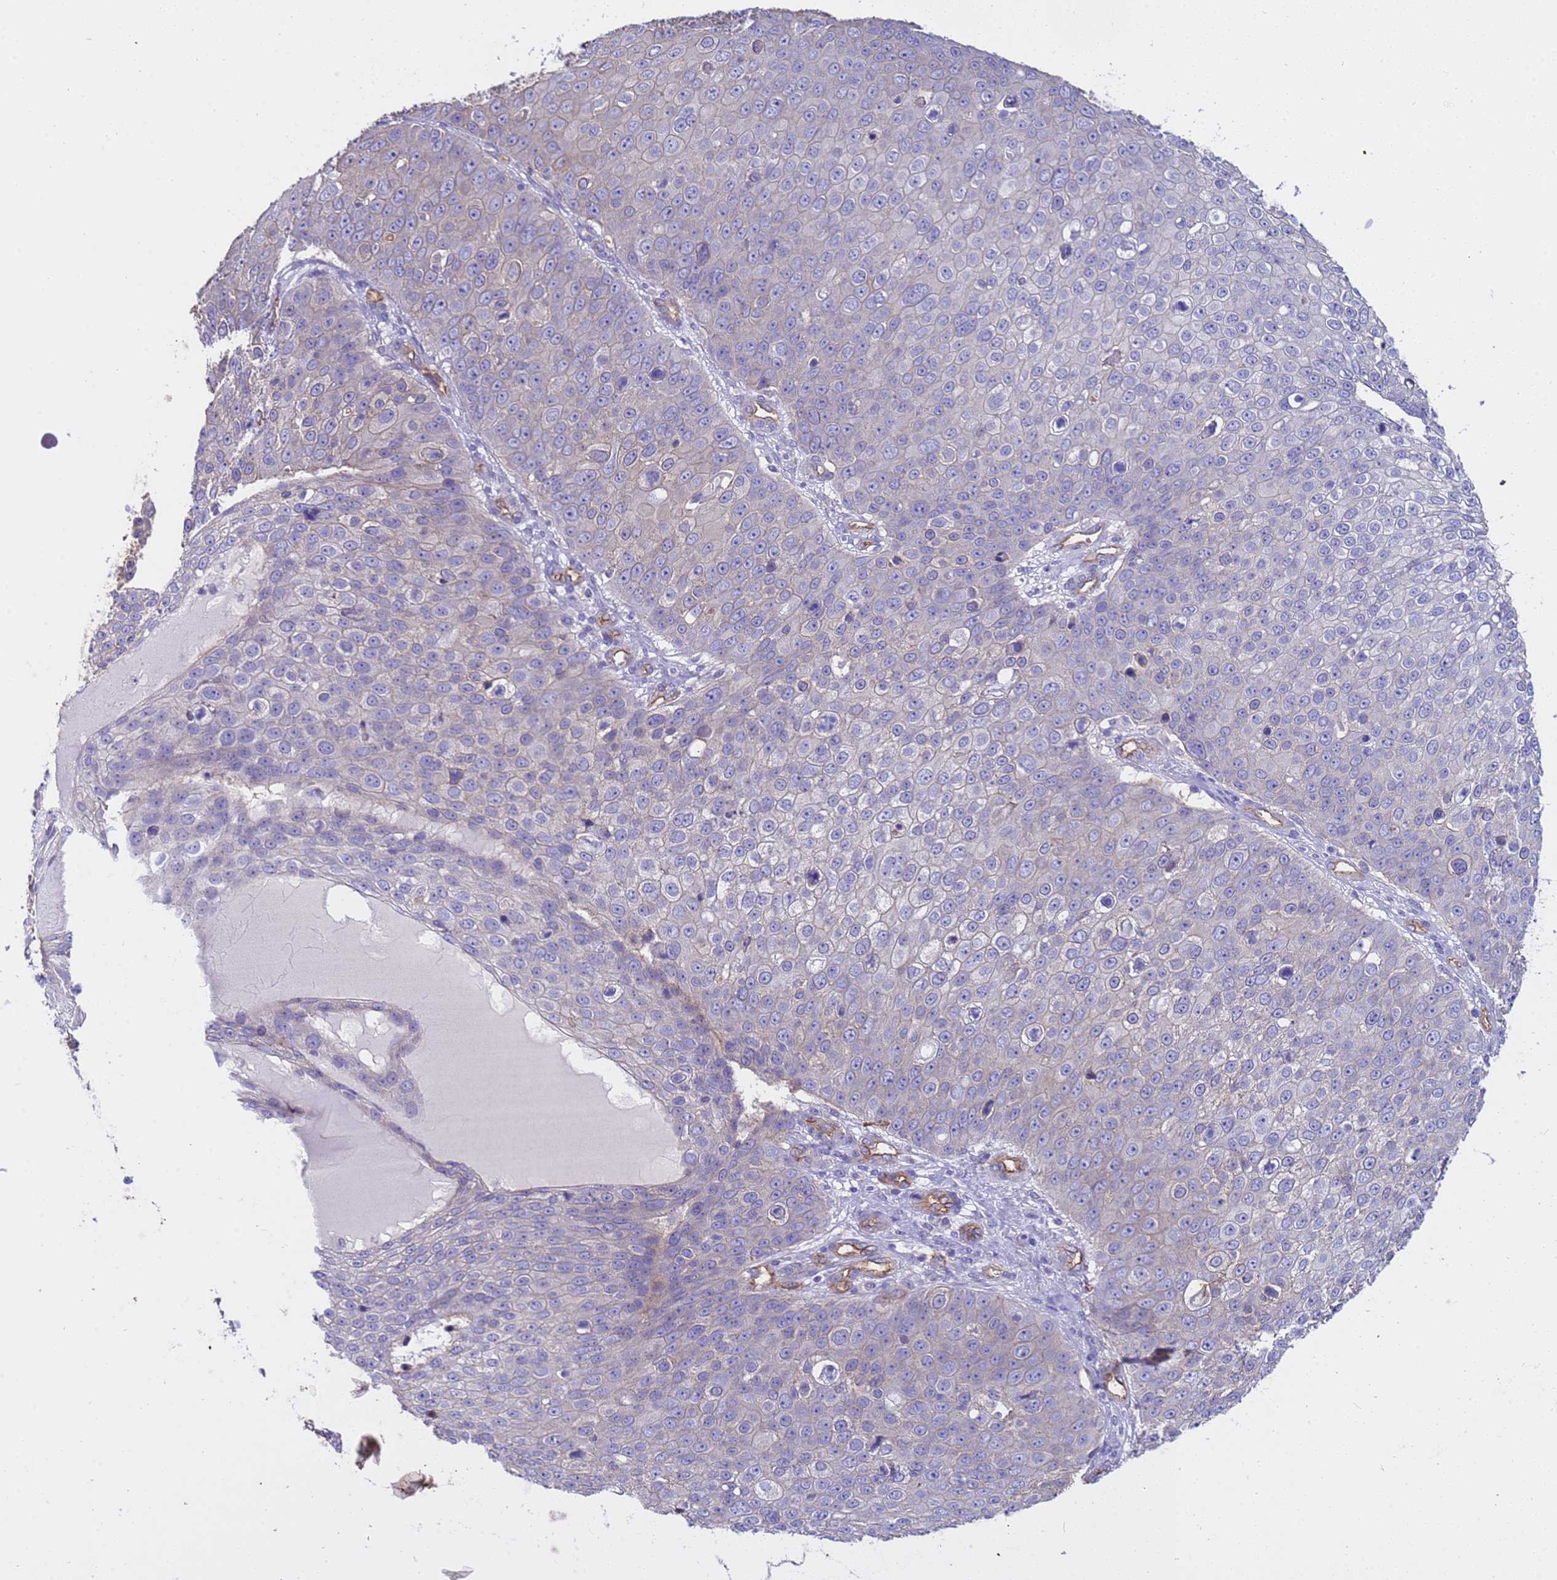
{"staining": {"intensity": "weak", "quantity": "<25%", "location": "cytoplasmic/membranous"}, "tissue": "skin cancer", "cell_type": "Tumor cells", "image_type": "cancer", "snomed": [{"axis": "morphology", "description": "Squamous cell carcinoma, NOS"}, {"axis": "topography", "description": "Skin"}], "caption": "Immunohistochemistry of human skin squamous cell carcinoma demonstrates no staining in tumor cells.", "gene": "ZNF248", "patient": {"sex": "male", "age": 71}}